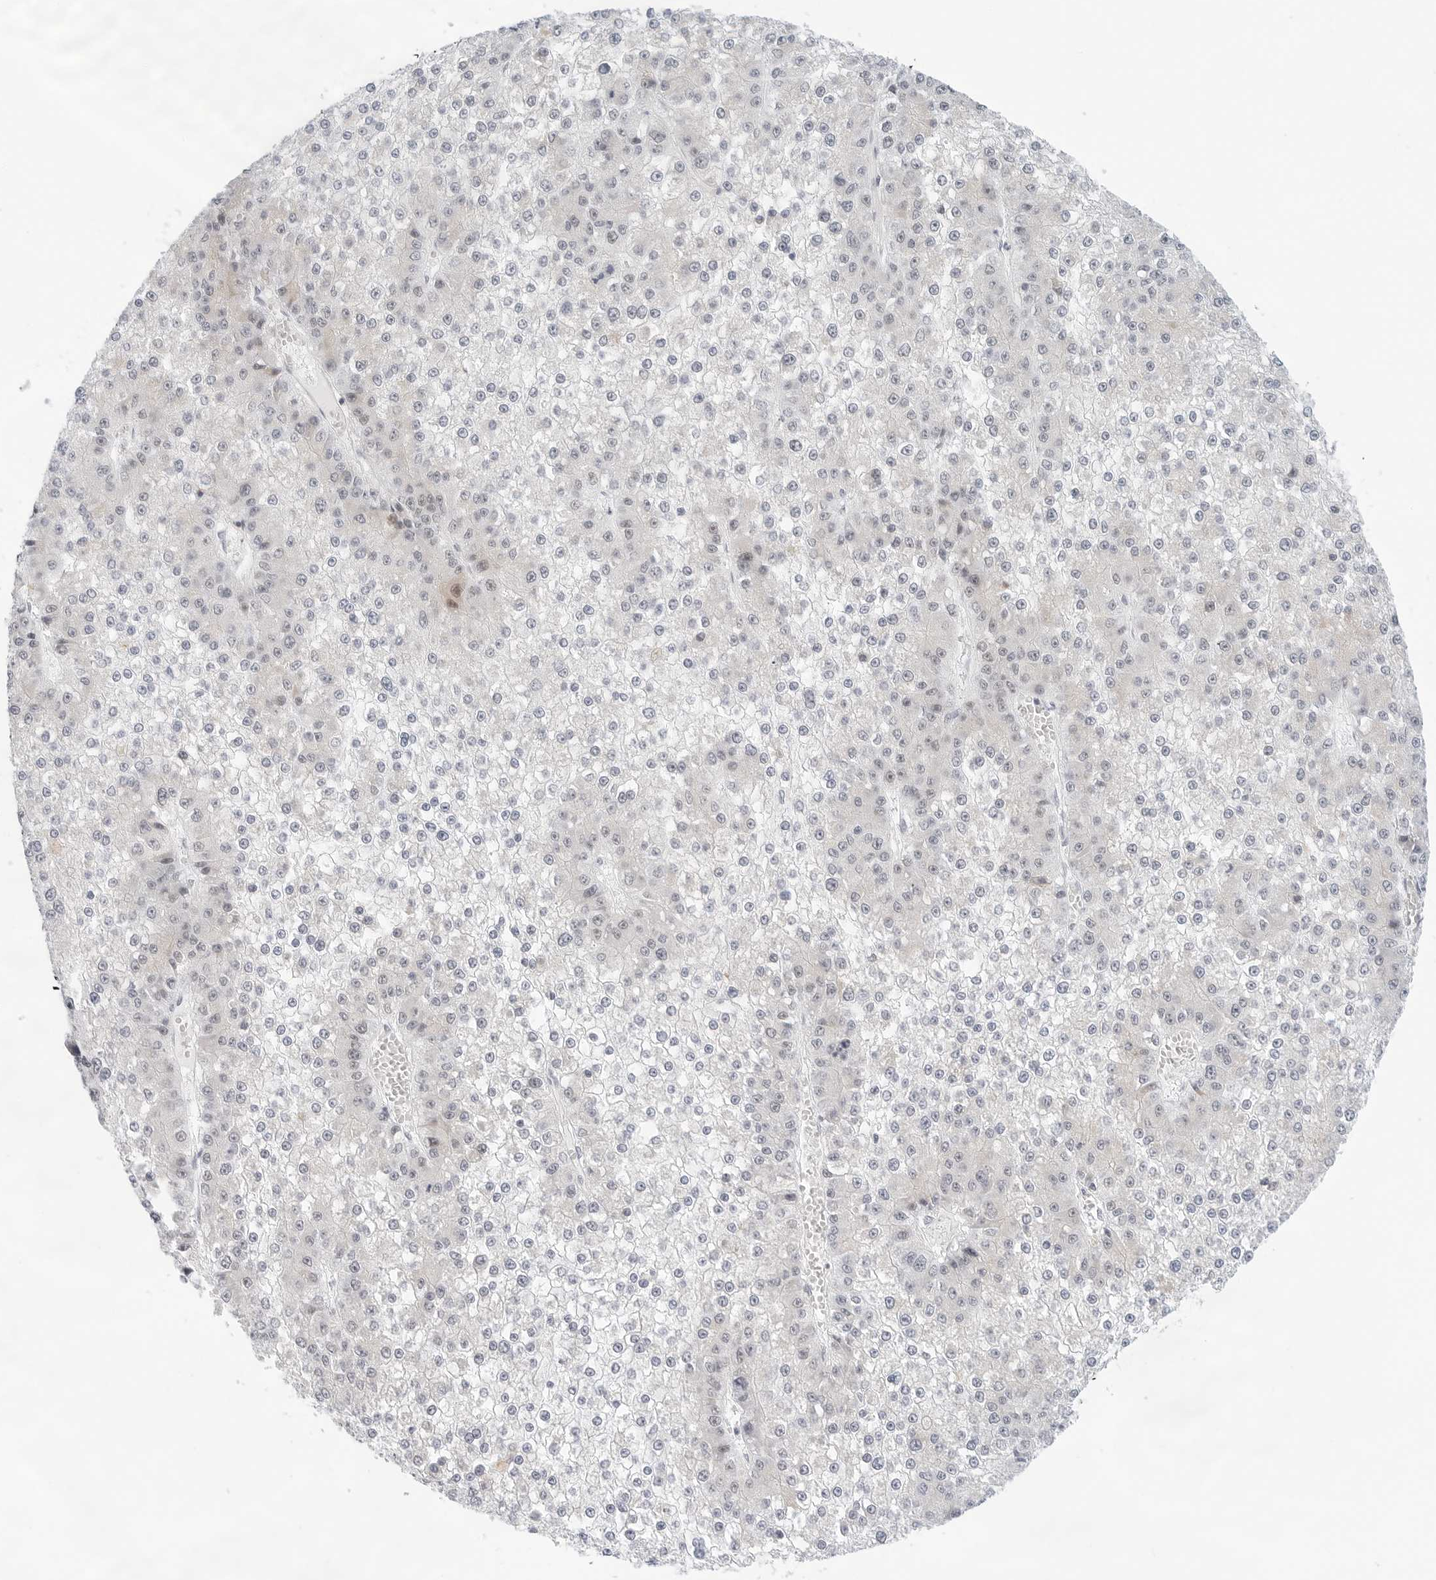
{"staining": {"intensity": "negative", "quantity": "none", "location": "none"}, "tissue": "liver cancer", "cell_type": "Tumor cells", "image_type": "cancer", "snomed": [{"axis": "morphology", "description": "Carcinoma, Hepatocellular, NOS"}, {"axis": "topography", "description": "Liver"}], "caption": "This is an immunohistochemistry image of human liver cancer. There is no staining in tumor cells.", "gene": "TSEN2", "patient": {"sex": "female", "age": 73}}